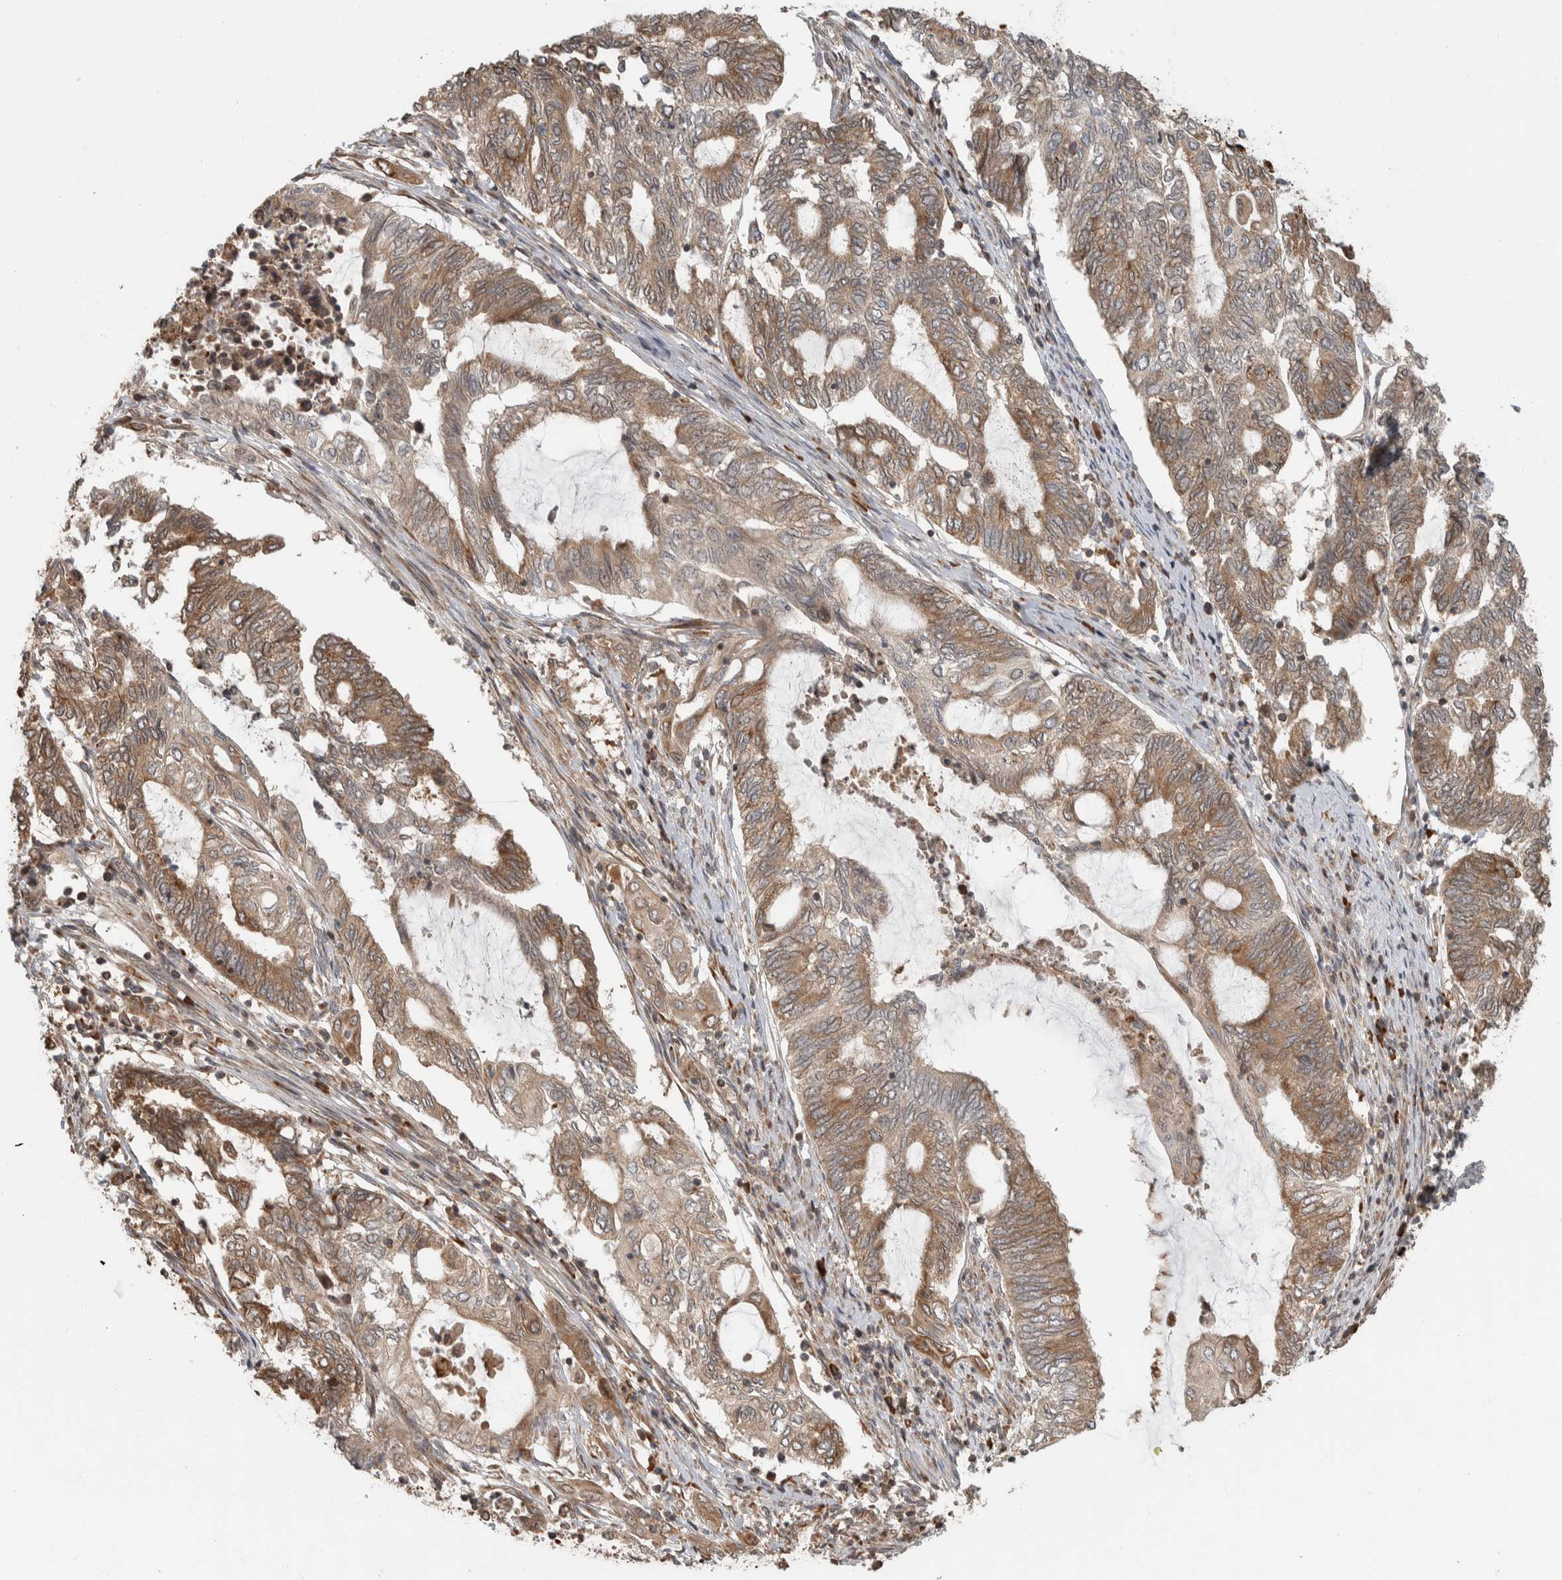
{"staining": {"intensity": "moderate", "quantity": ">75%", "location": "cytoplasmic/membranous"}, "tissue": "endometrial cancer", "cell_type": "Tumor cells", "image_type": "cancer", "snomed": [{"axis": "morphology", "description": "Adenocarcinoma, NOS"}, {"axis": "topography", "description": "Uterus"}, {"axis": "topography", "description": "Endometrium"}], "caption": "Immunohistochemistry (DAB) staining of endometrial adenocarcinoma reveals moderate cytoplasmic/membranous protein positivity in approximately >75% of tumor cells.", "gene": "CNTROB", "patient": {"sex": "female", "age": 70}}